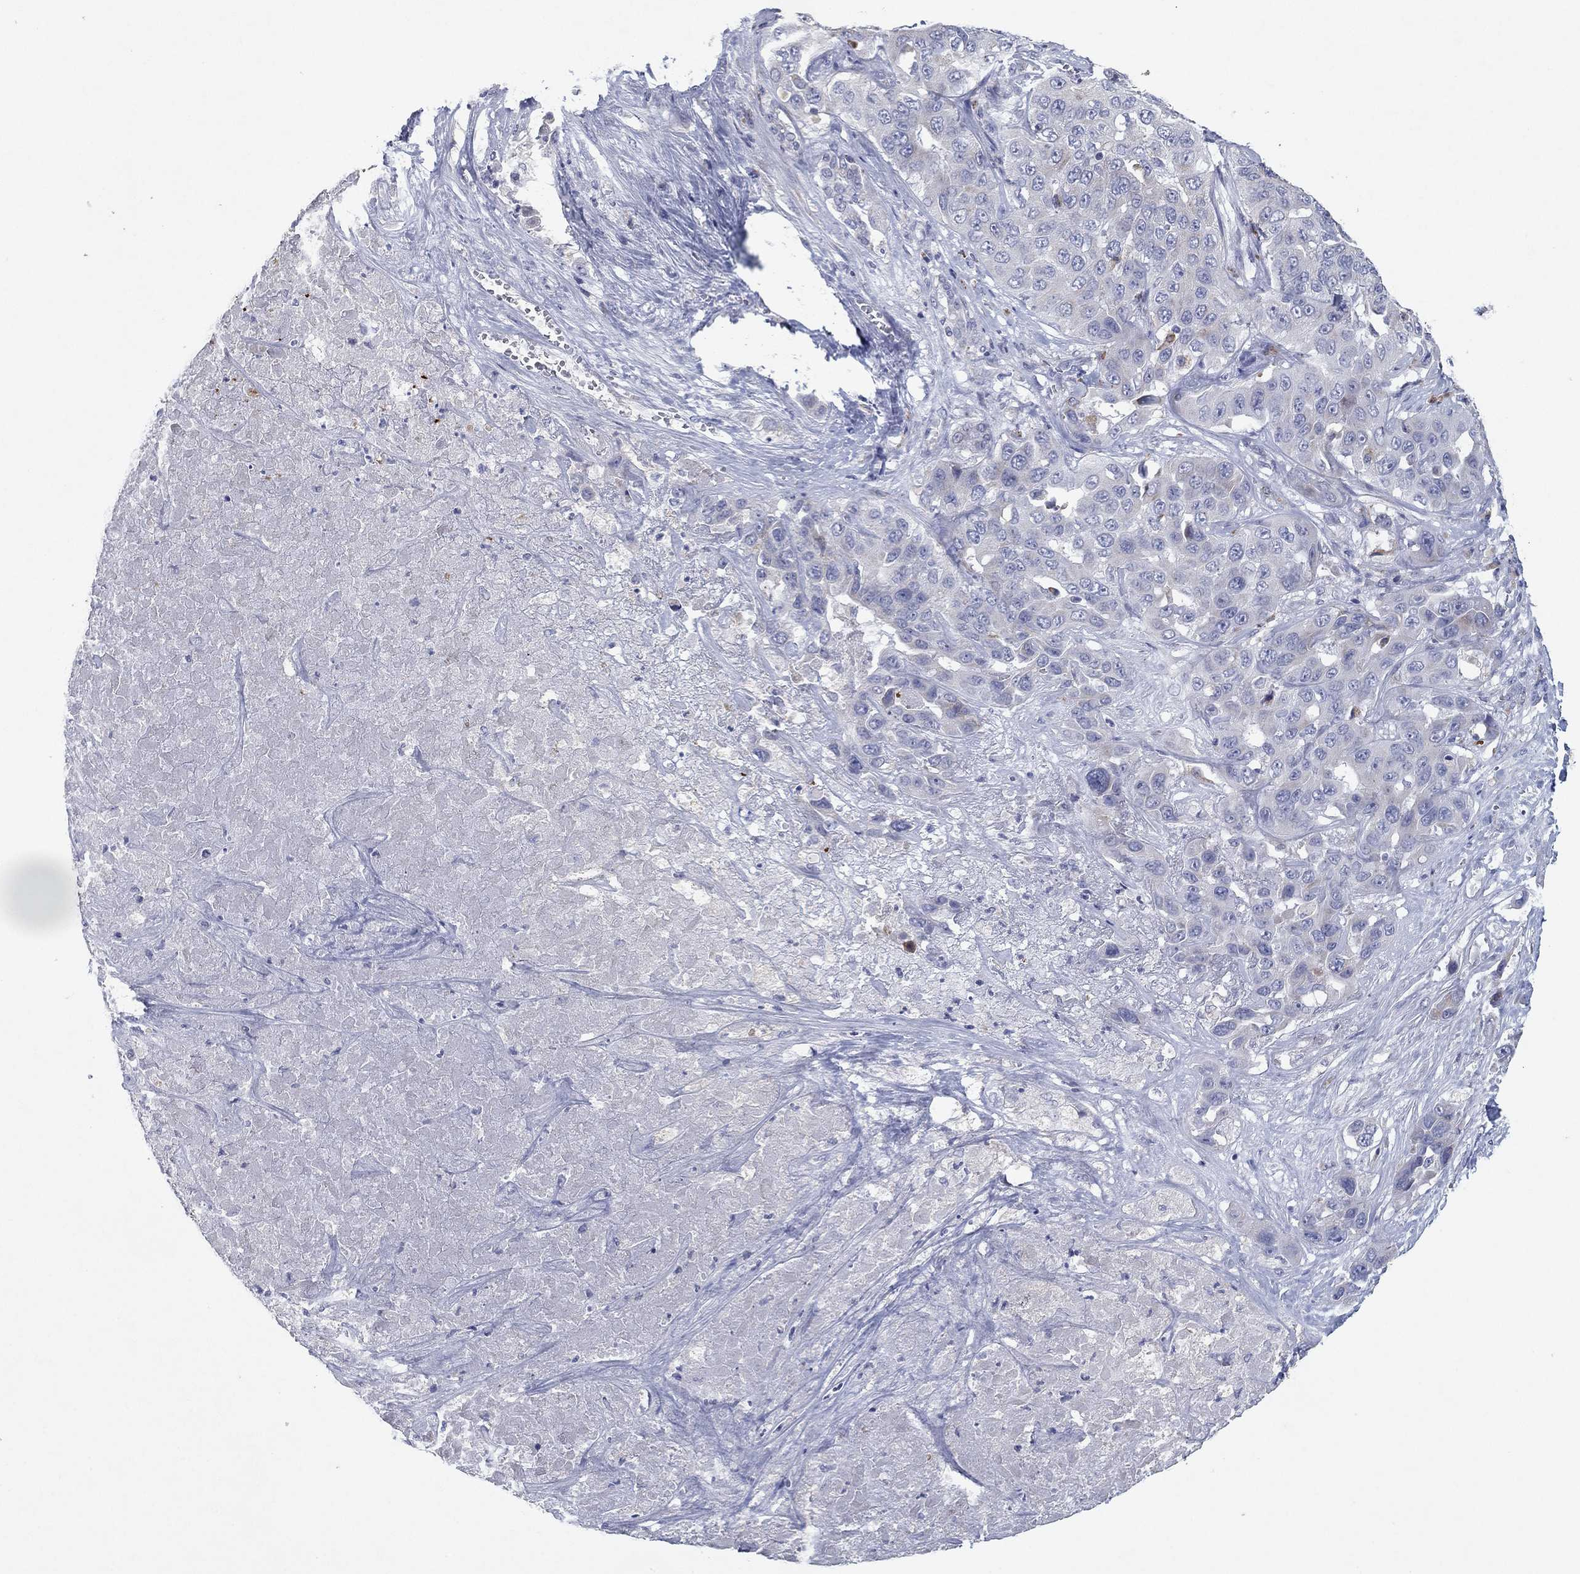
{"staining": {"intensity": "negative", "quantity": "none", "location": "none"}, "tissue": "liver cancer", "cell_type": "Tumor cells", "image_type": "cancer", "snomed": [{"axis": "morphology", "description": "Cholangiocarcinoma"}, {"axis": "topography", "description": "Liver"}], "caption": "The immunohistochemistry image has no significant staining in tumor cells of liver cancer tissue. (Stains: DAB (3,3'-diaminobenzidine) immunohistochemistry (IHC) with hematoxylin counter stain, Microscopy: brightfield microscopy at high magnification).", "gene": "PTGDS", "patient": {"sex": "female", "age": 52}}